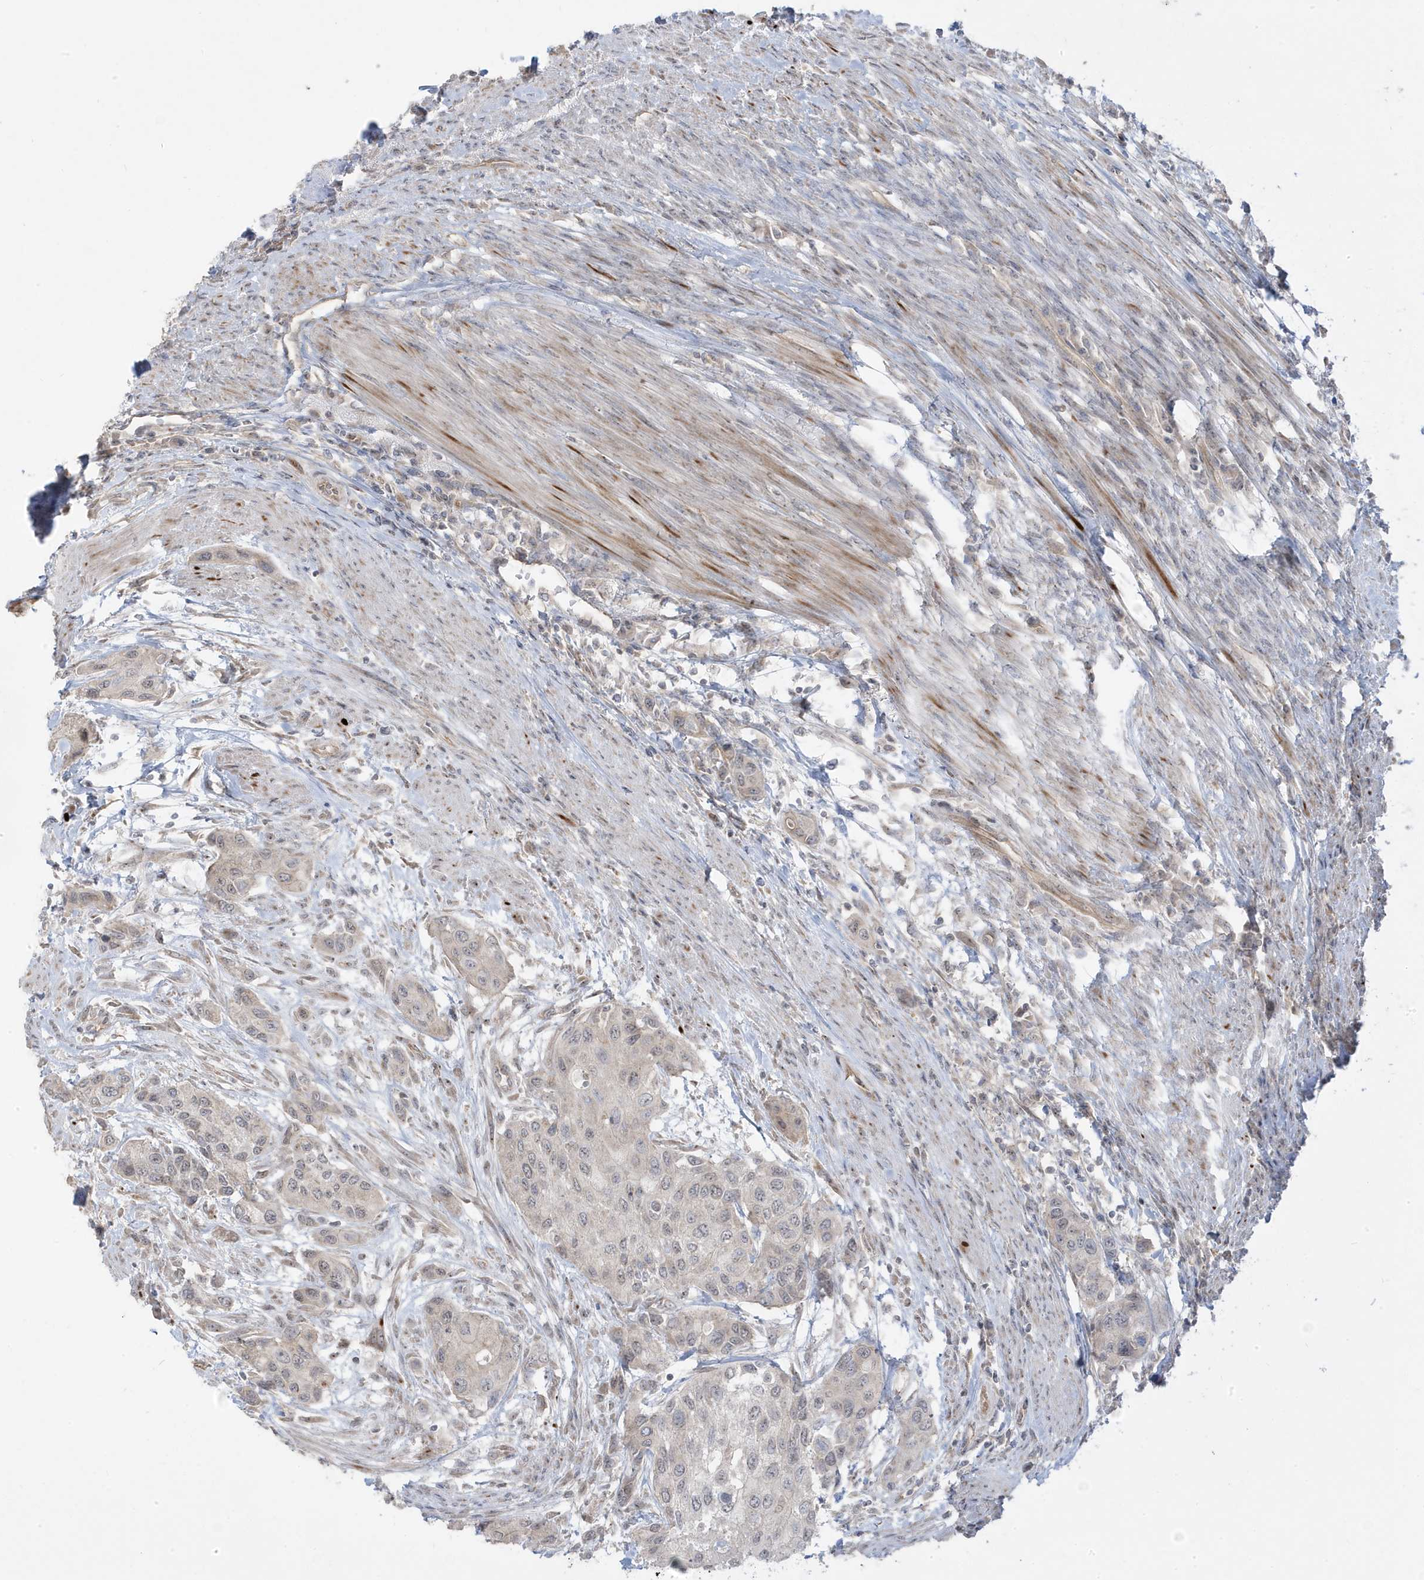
{"staining": {"intensity": "negative", "quantity": "none", "location": "none"}, "tissue": "urothelial cancer", "cell_type": "Tumor cells", "image_type": "cancer", "snomed": [{"axis": "morphology", "description": "Normal tissue, NOS"}, {"axis": "morphology", "description": "Urothelial carcinoma, High grade"}, {"axis": "topography", "description": "Vascular tissue"}, {"axis": "topography", "description": "Urinary bladder"}], "caption": "The immunohistochemistry (IHC) photomicrograph has no significant staining in tumor cells of high-grade urothelial carcinoma tissue.", "gene": "DNAJC12", "patient": {"sex": "female", "age": 56}}